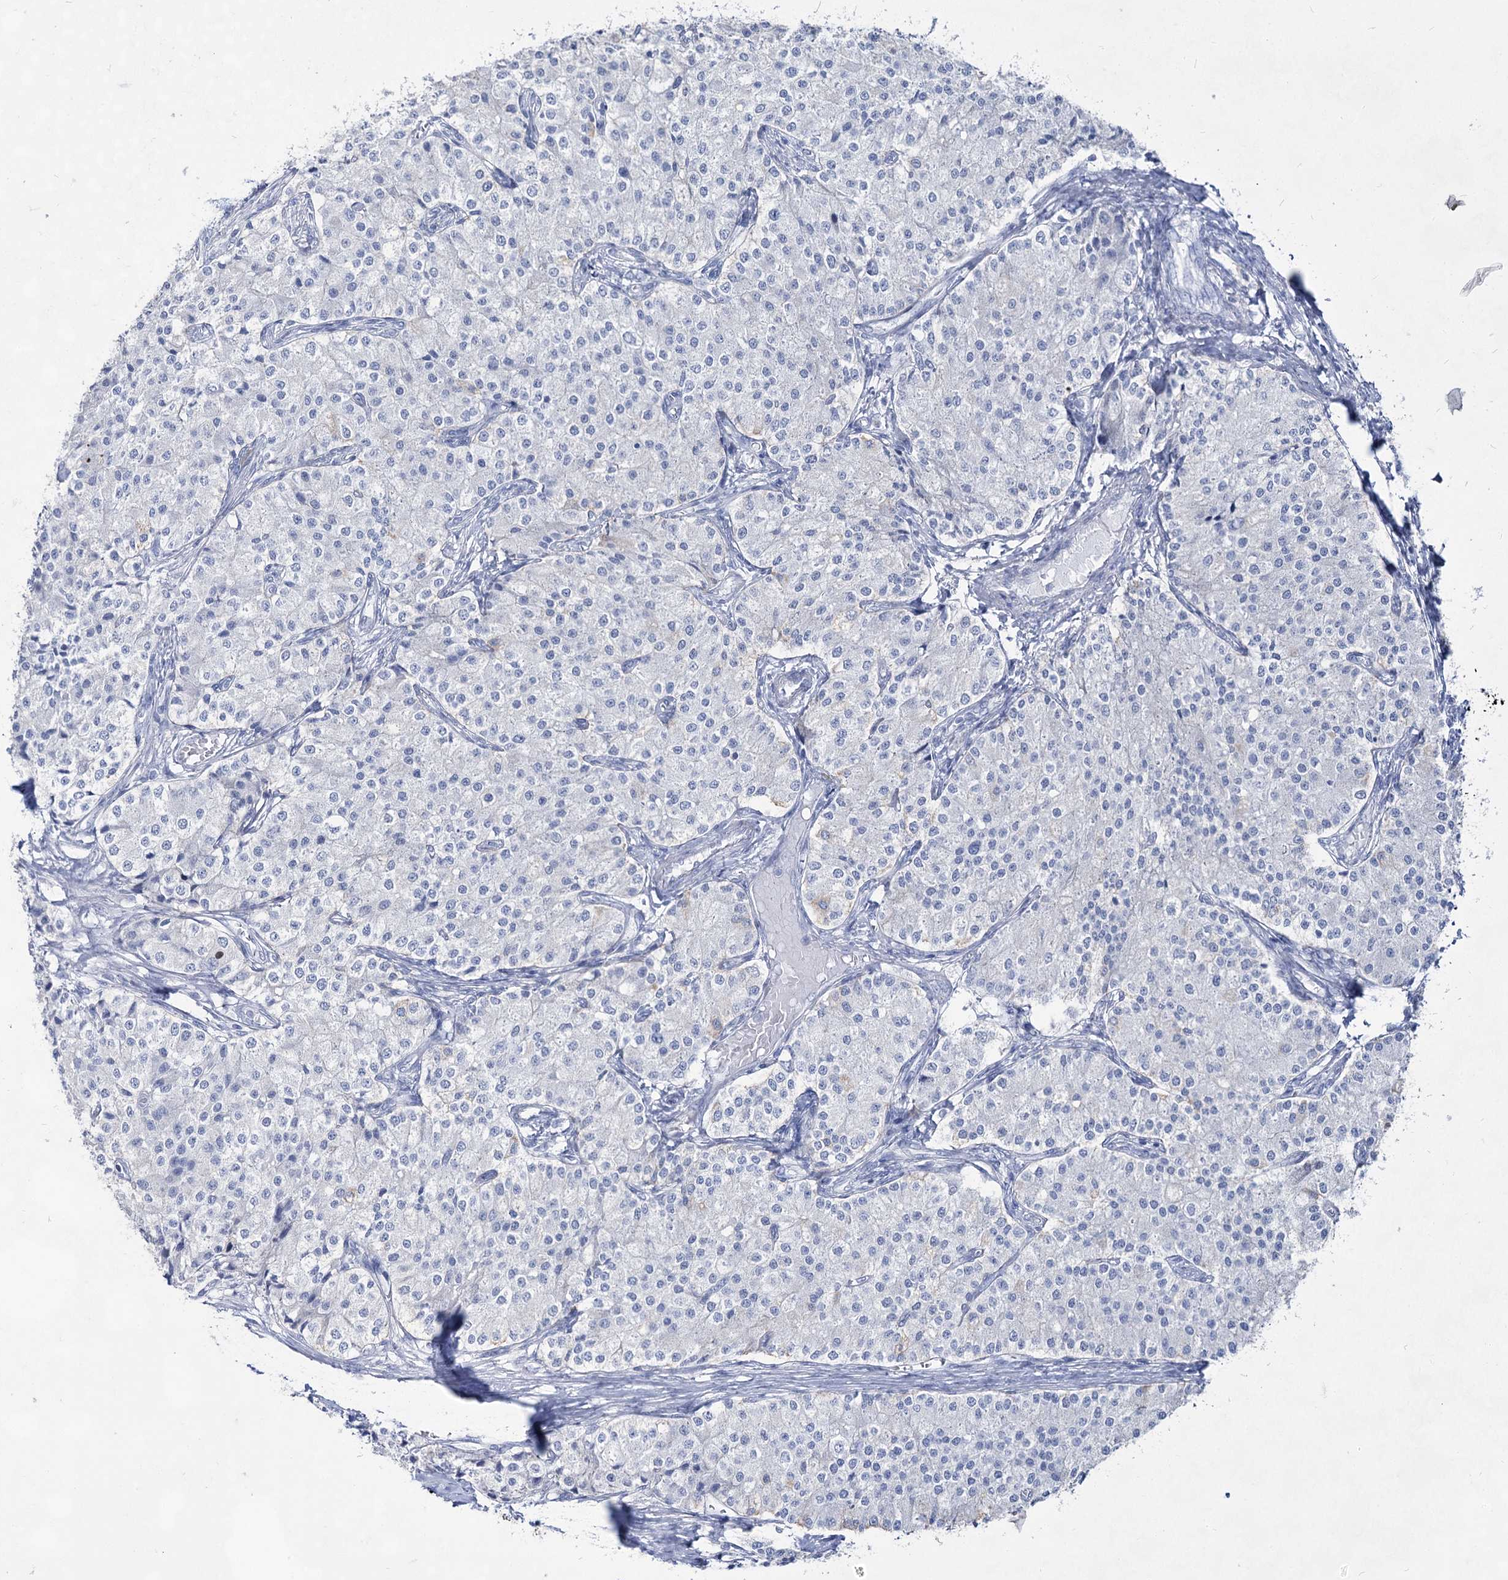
{"staining": {"intensity": "negative", "quantity": "none", "location": "none"}, "tissue": "carcinoid", "cell_type": "Tumor cells", "image_type": "cancer", "snomed": [{"axis": "morphology", "description": "Carcinoid, malignant, NOS"}, {"axis": "topography", "description": "Colon"}], "caption": "IHC of human malignant carcinoid exhibits no expression in tumor cells.", "gene": "ACRV1", "patient": {"sex": "female", "age": 52}}